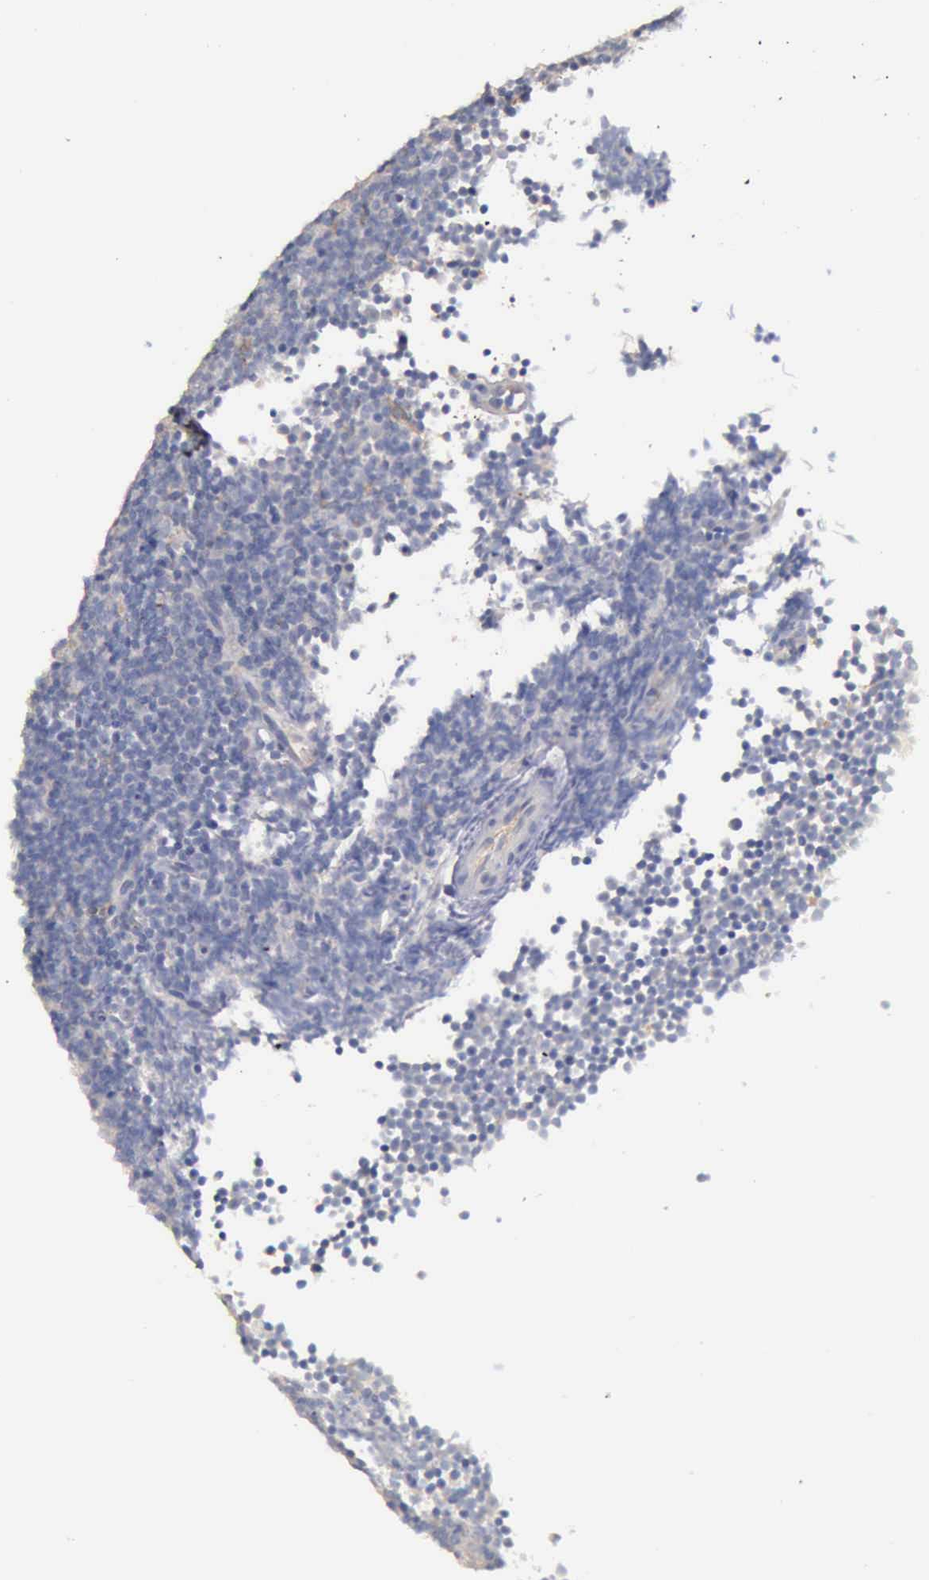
{"staining": {"intensity": "negative", "quantity": "none", "location": "none"}, "tissue": "lymphoma", "cell_type": "Tumor cells", "image_type": "cancer", "snomed": [{"axis": "morphology", "description": "Malignant lymphoma, non-Hodgkin's type, Low grade"}, {"axis": "topography", "description": "Lymph node"}], "caption": "High magnification brightfield microscopy of lymphoma stained with DAB (3,3'-diaminobenzidine) (brown) and counterstained with hematoxylin (blue): tumor cells show no significant expression. (Brightfield microscopy of DAB (3,3'-diaminobenzidine) IHC at high magnification).", "gene": "PHKA1", "patient": {"sex": "male", "age": 57}}